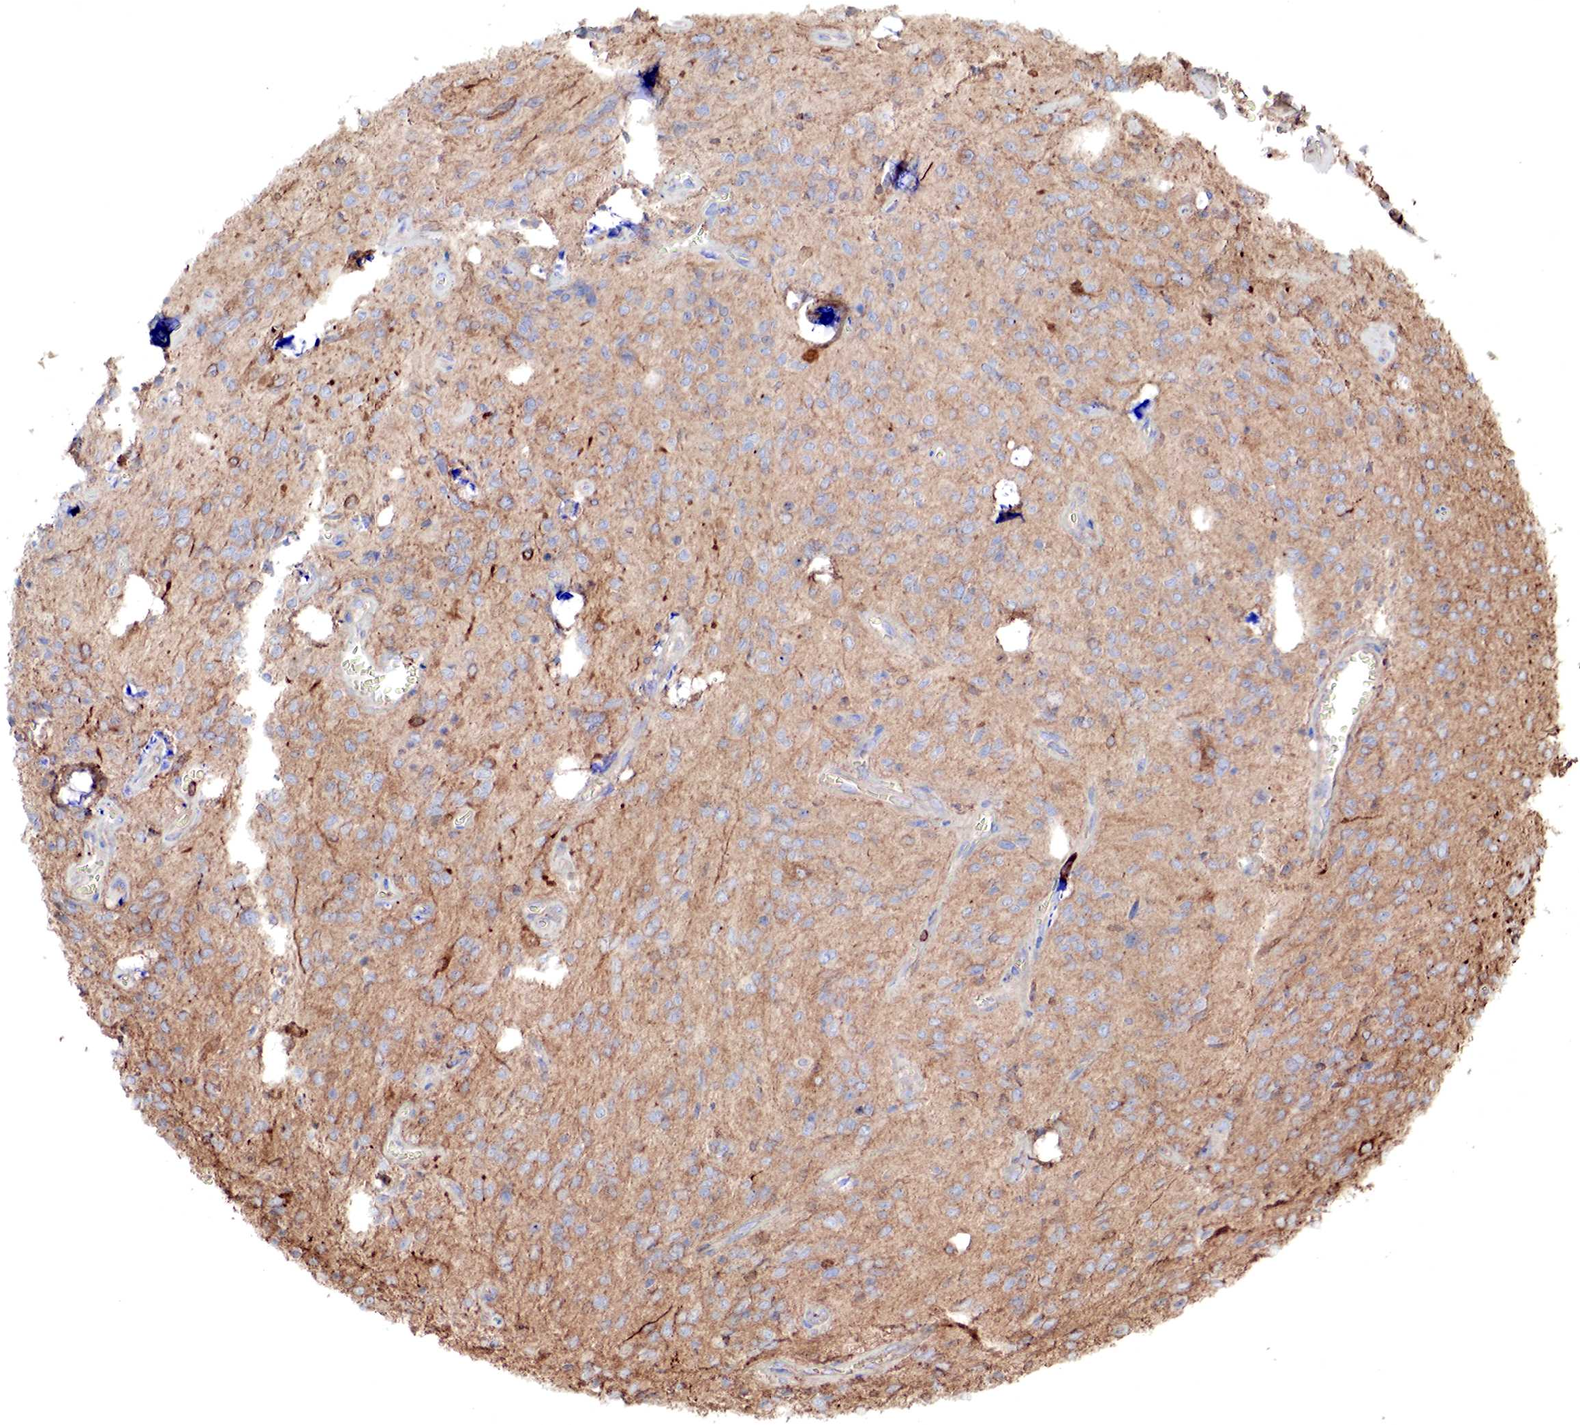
{"staining": {"intensity": "negative", "quantity": "none", "location": "none"}, "tissue": "glioma", "cell_type": "Tumor cells", "image_type": "cancer", "snomed": [{"axis": "morphology", "description": "Glioma, malignant, Low grade"}, {"axis": "topography", "description": "Brain"}], "caption": "High magnification brightfield microscopy of low-grade glioma (malignant) stained with DAB (3,3'-diaminobenzidine) (brown) and counterstained with hematoxylin (blue): tumor cells show no significant expression.", "gene": "G6PD", "patient": {"sex": "female", "age": 15}}